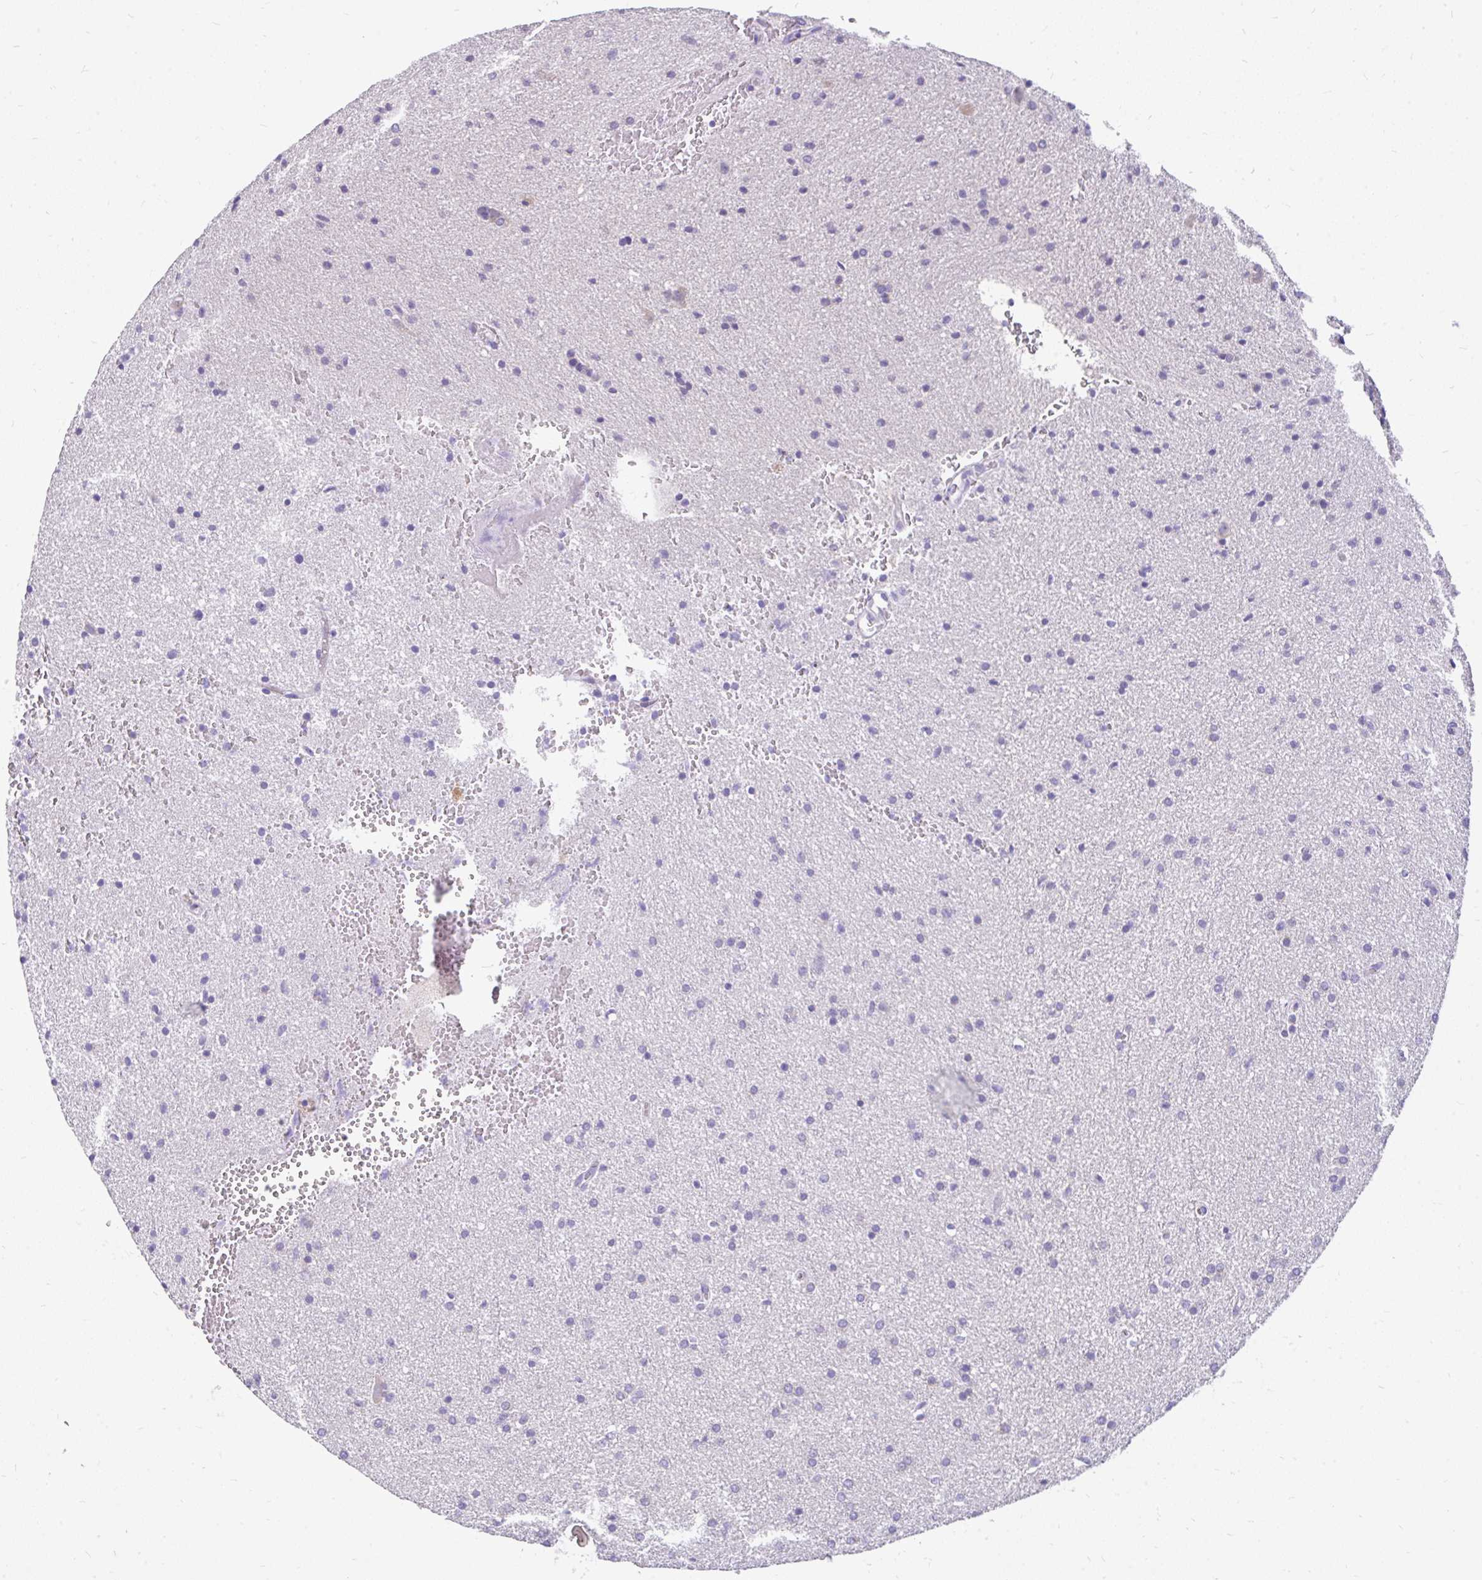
{"staining": {"intensity": "negative", "quantity": "none", "location": "none"}, "tissue": "glioma", "cell_type": "Tumor cells", "image_type": "cancer", "snomed": [{"axis": "morphology", "description": "Glioma, malignant, Low grade"}, {"axis": "topography", "description": "Brain"}], "caption": "Glioma stained for a protein using immunohistochemistry (IHC) exhibits no staining tumor cells.", "gene": "INTS5", "patient": {"sex": "female", "age": 34}}